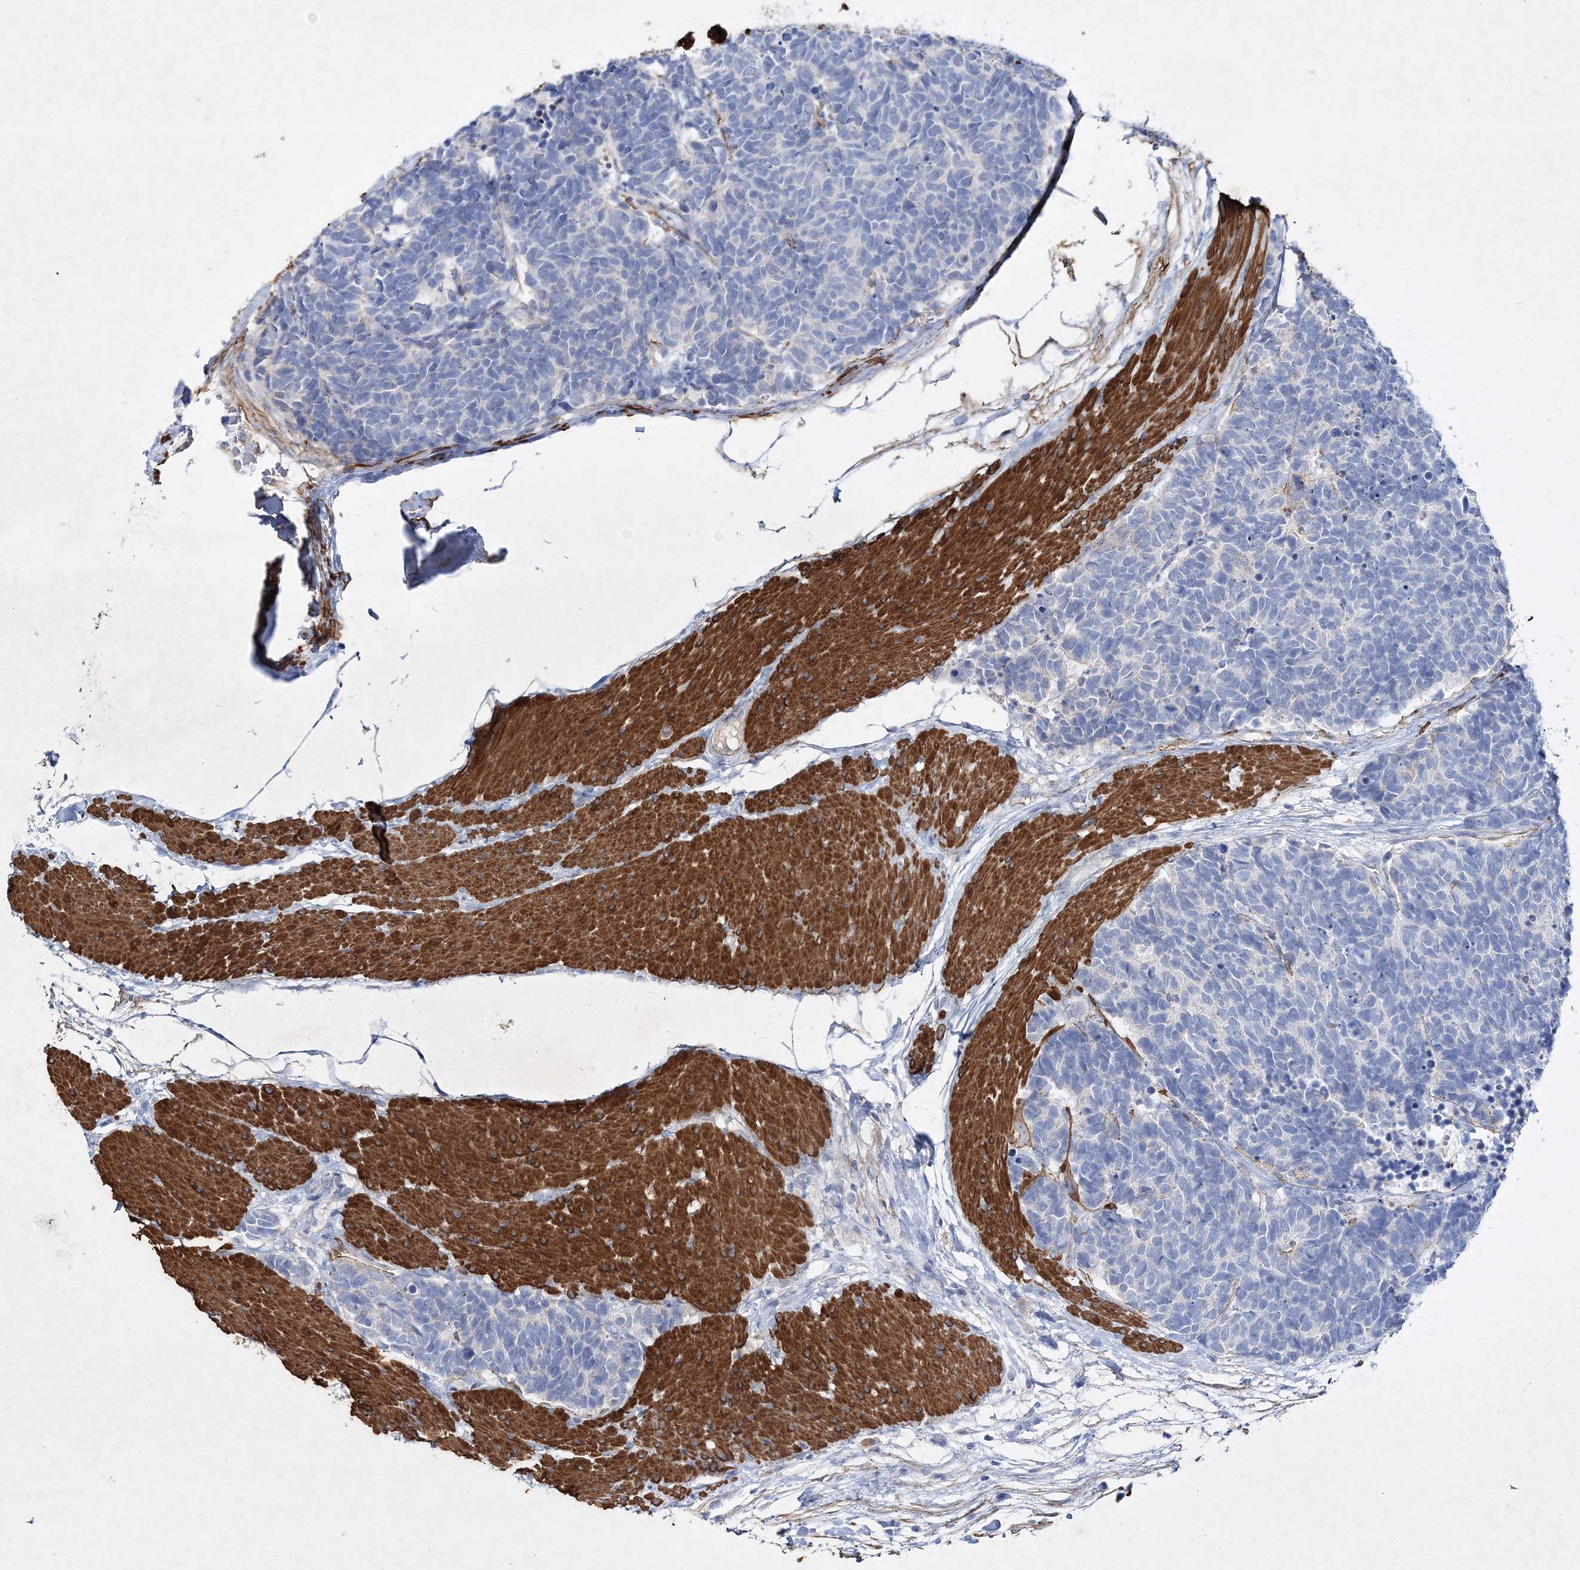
{"staining": {"intensity": "negative", "quantity": "none", "location": "none"}, "tissue": "carcinoid", "cell_type": "Tumor cells", "image_type": "cancer", "snomed": [{"axis": "morphology", "description": "Carcinoma, NOS"}, {"axis": "morphology", "description": "Carcinoid, malignant, NOS"}, {"axis": "topography", "description": "Urinary bladder"}], "caption": "Immunohistochemistry (IHC) image of neoplastic tissue: human carcinoma stained with DAB (3,3'-diaminobenzidine) shows no significant protein staining in tumor cells.", "gene": "RTN2", "patient": {"sex": "male", "age": 57}}